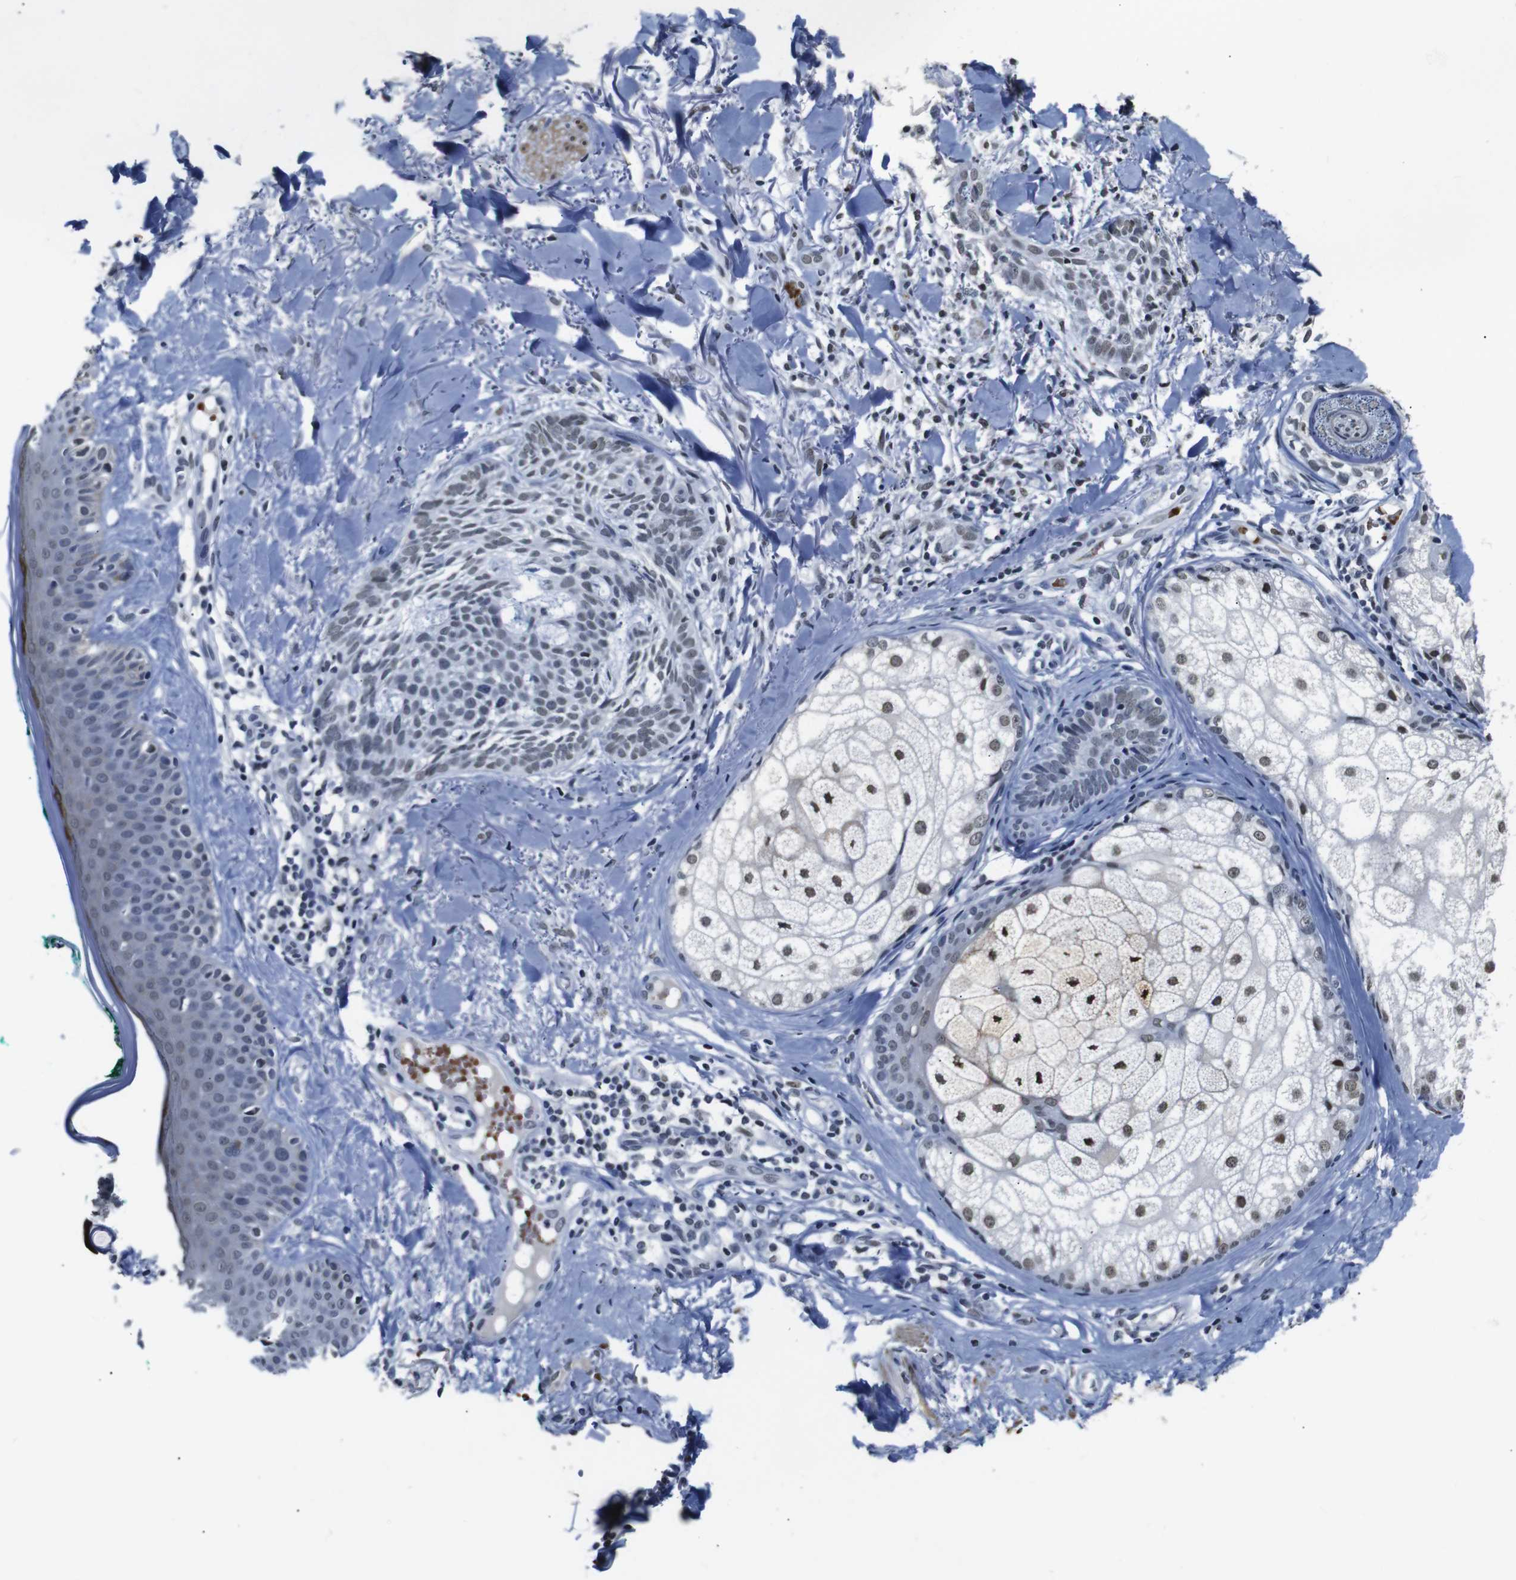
{"staining": {"intensity": "weak", "quantity": "<25%", "location": "nuclear"}, "tissue": "skin cancer", "cell_type": "Tumor cells", "image_type": "cancer", "snomed": [{"axis": "morphology", "description": "Basal cell carcinoma"}, {"axis": "topography", "description": "Skin"}], "caption": "An image of human skin cancer (basal cell carcinoma) is negative for staining in tumor cells.", "gene": "ILDR2", "patient": {"sex": "male", "age": 43}}